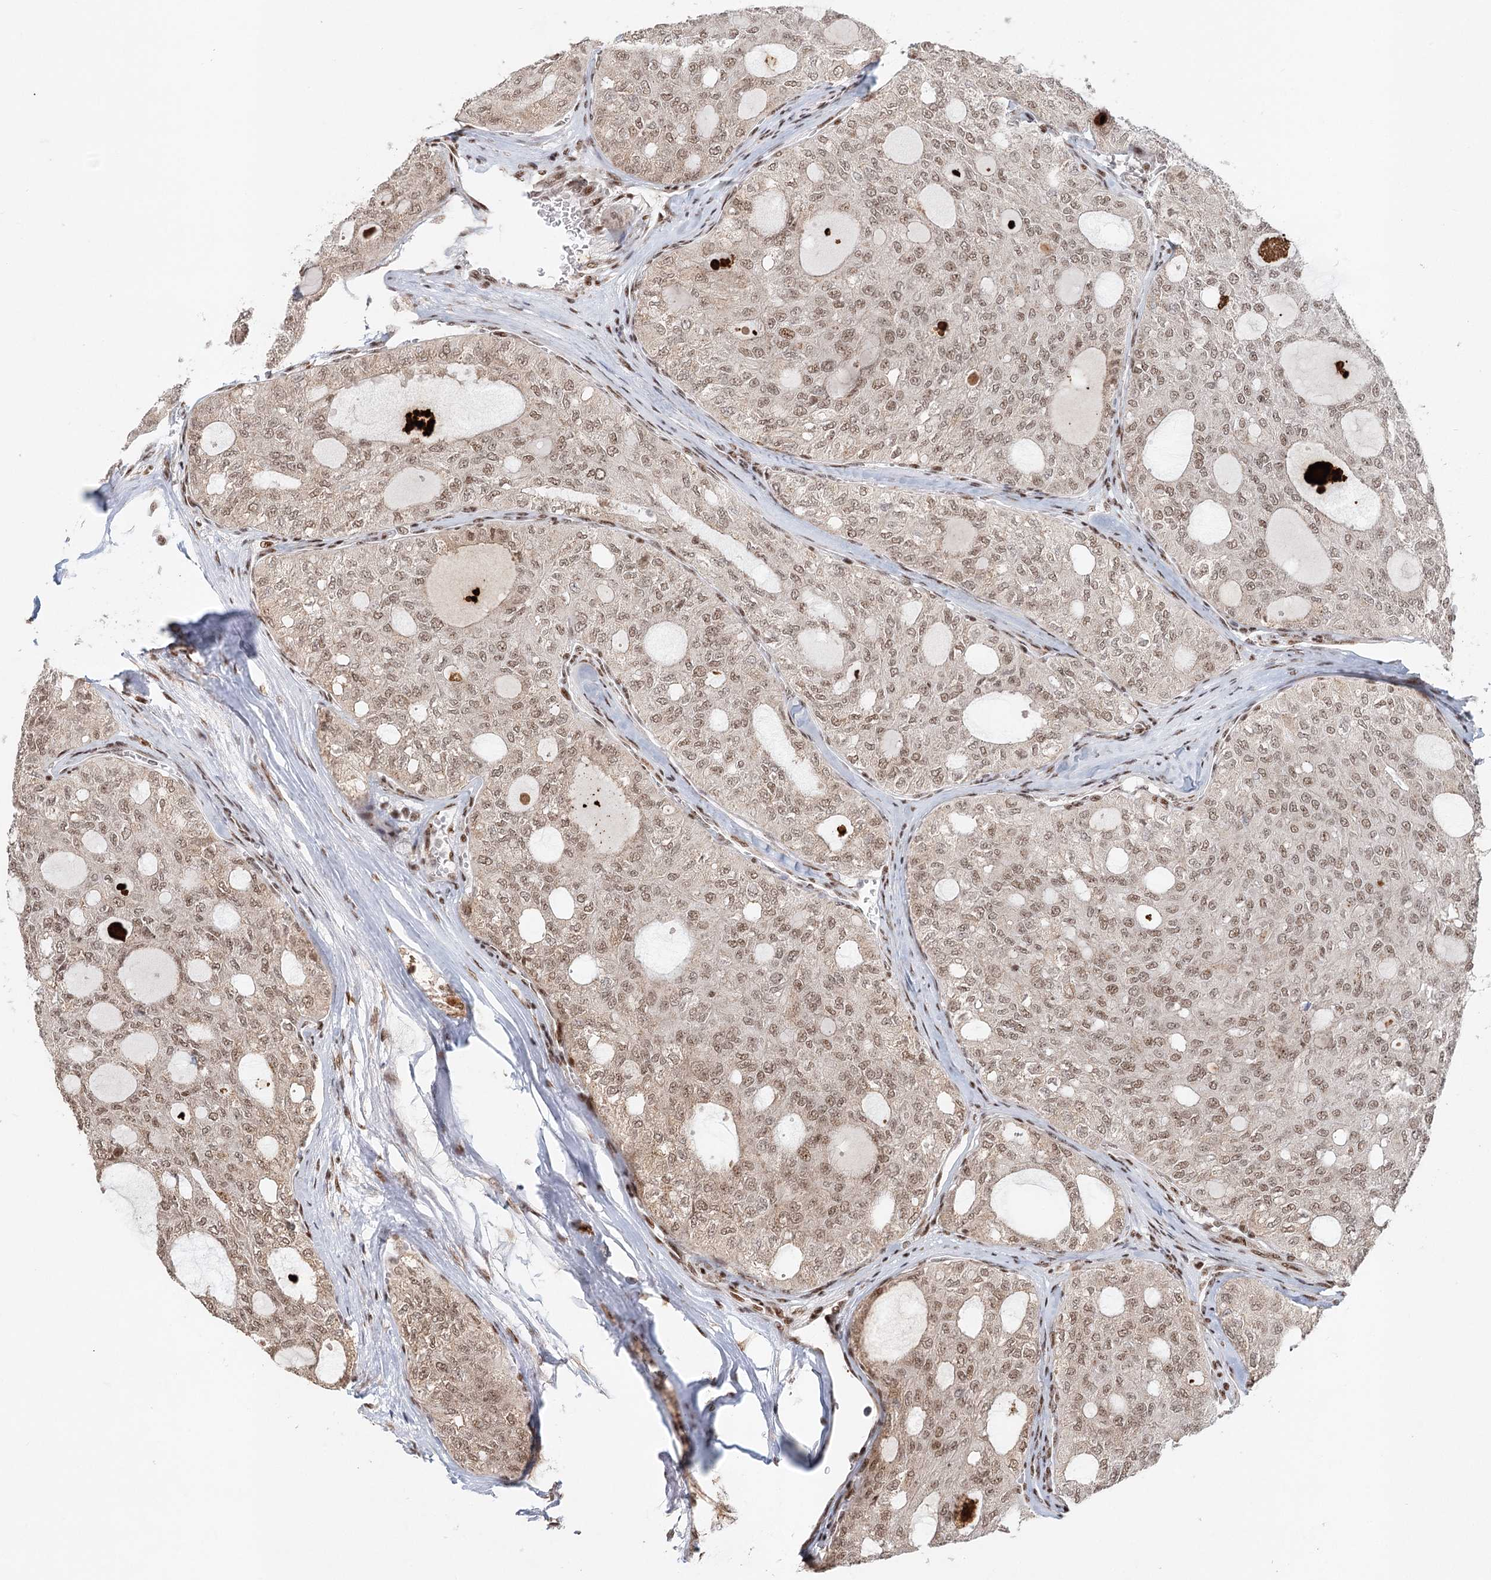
{"staining": {"intensity": "moderate", "quantity": ">75%", "location": "nuclear"}, "tissue": "thyroid cancer", "cell_type": "Tumor cells", "image_type": "cancer", "snomed": [{"axis": "morphology", "description": "Follicular adenoma carcinoma, NOS"}, {"axis": "topography", "description": "Thyroid gland"}], "caption": "High-magnification brightfield microscopy of thyroid cancer (follicular adenoma carcinoma) stained with DAB (3,3'-diaminobenzidine) (brown) and counterstained with hematoxylin (blue). tumor cells exhibit moderate nuclear expression is present in about>75% of cells.", "gene": "BNIP5", "patient": {"sex": "male", "age": 75}}